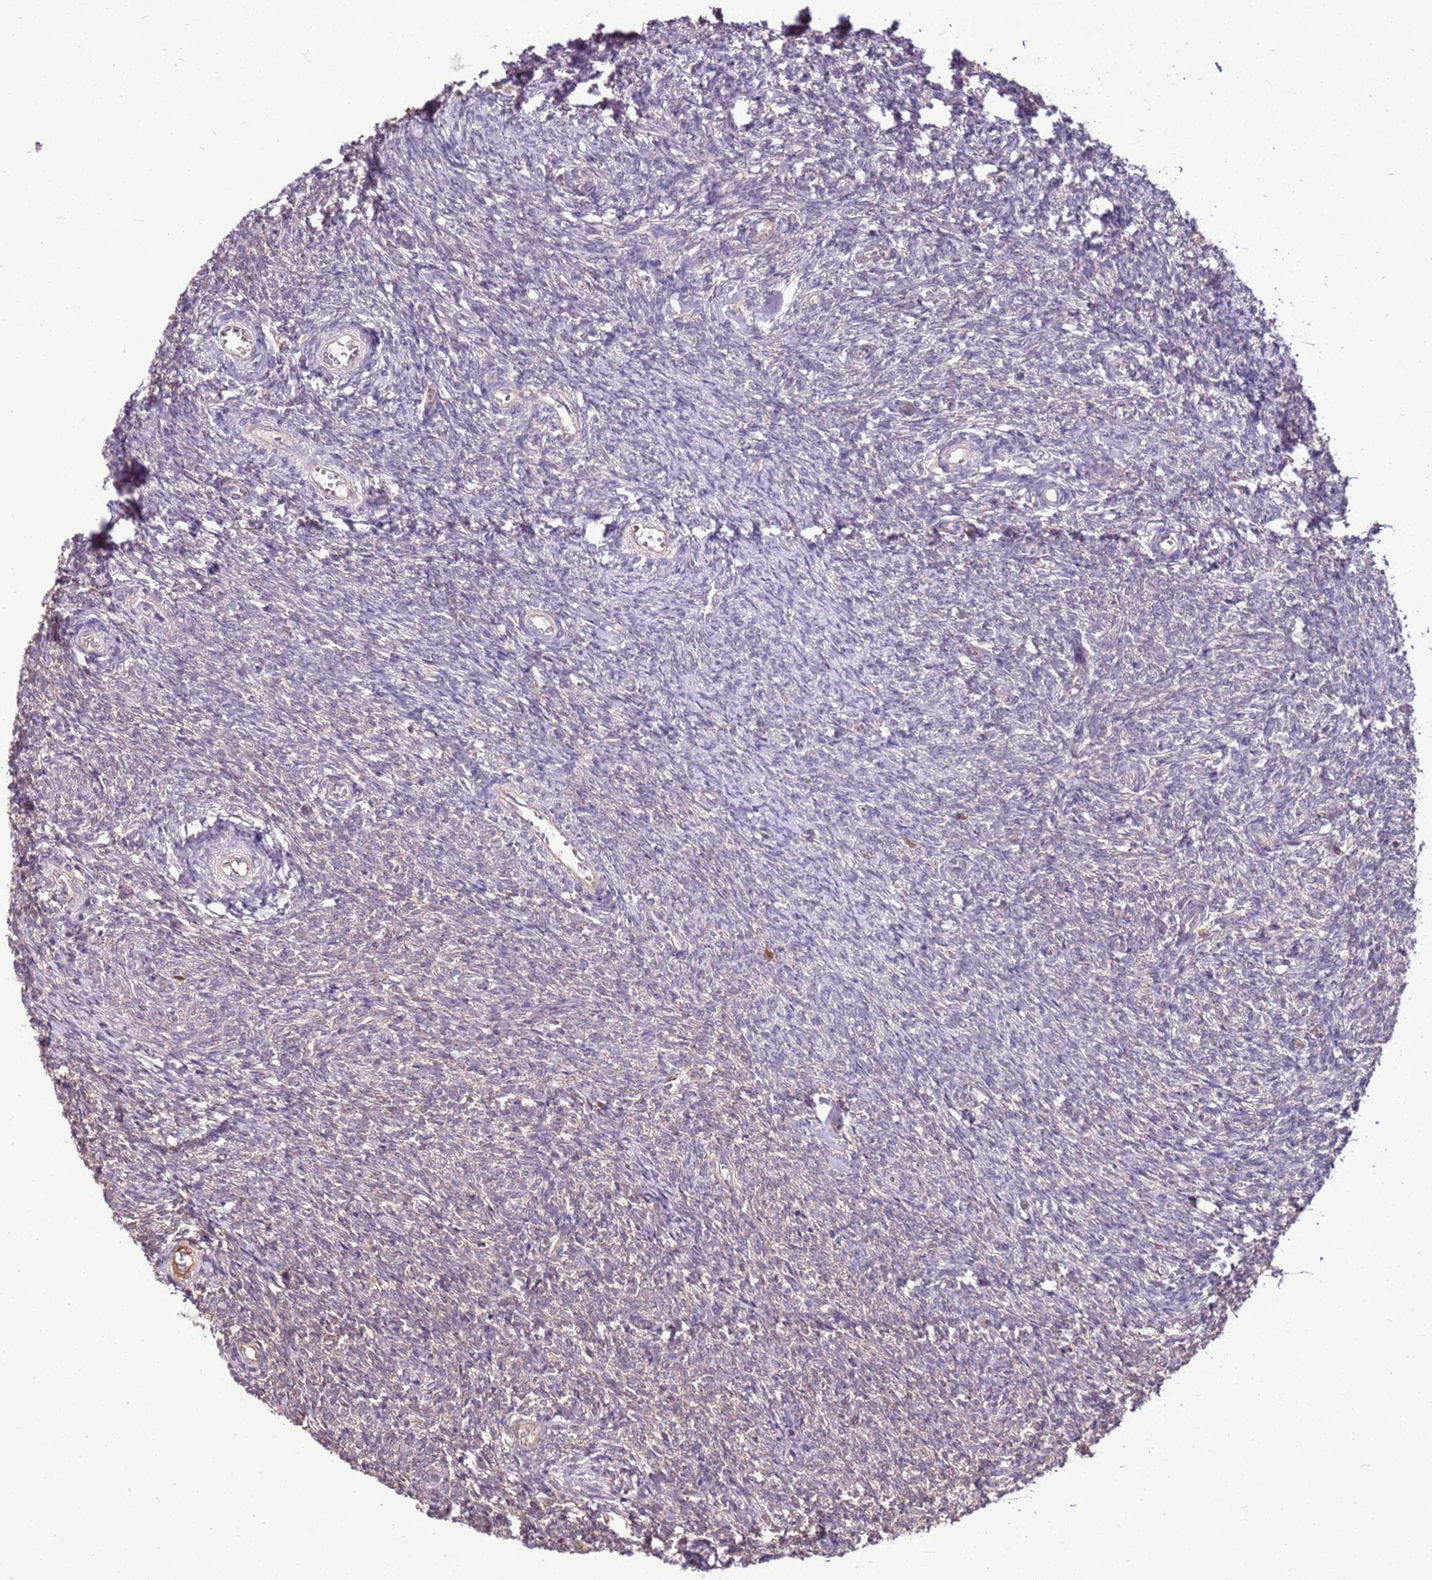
{"staining": {"intensity": "negative", "quantity": "none", "location": "none"}, "tissue": "ovary", "cell_type": "Ovarian stroma cells", "image_type": "normal", "snomed": [{"axis": "morphology", "description": "Normal tissue, NOS"}, {"axis": "topography", "description": "Ovary"}], "caption": "Histopathology image shows no significant protein staining in ovarian stroma cells of unremarkable ovary.", "gene": "BBS5", "patient": {"sex": "female", "age": 44}}